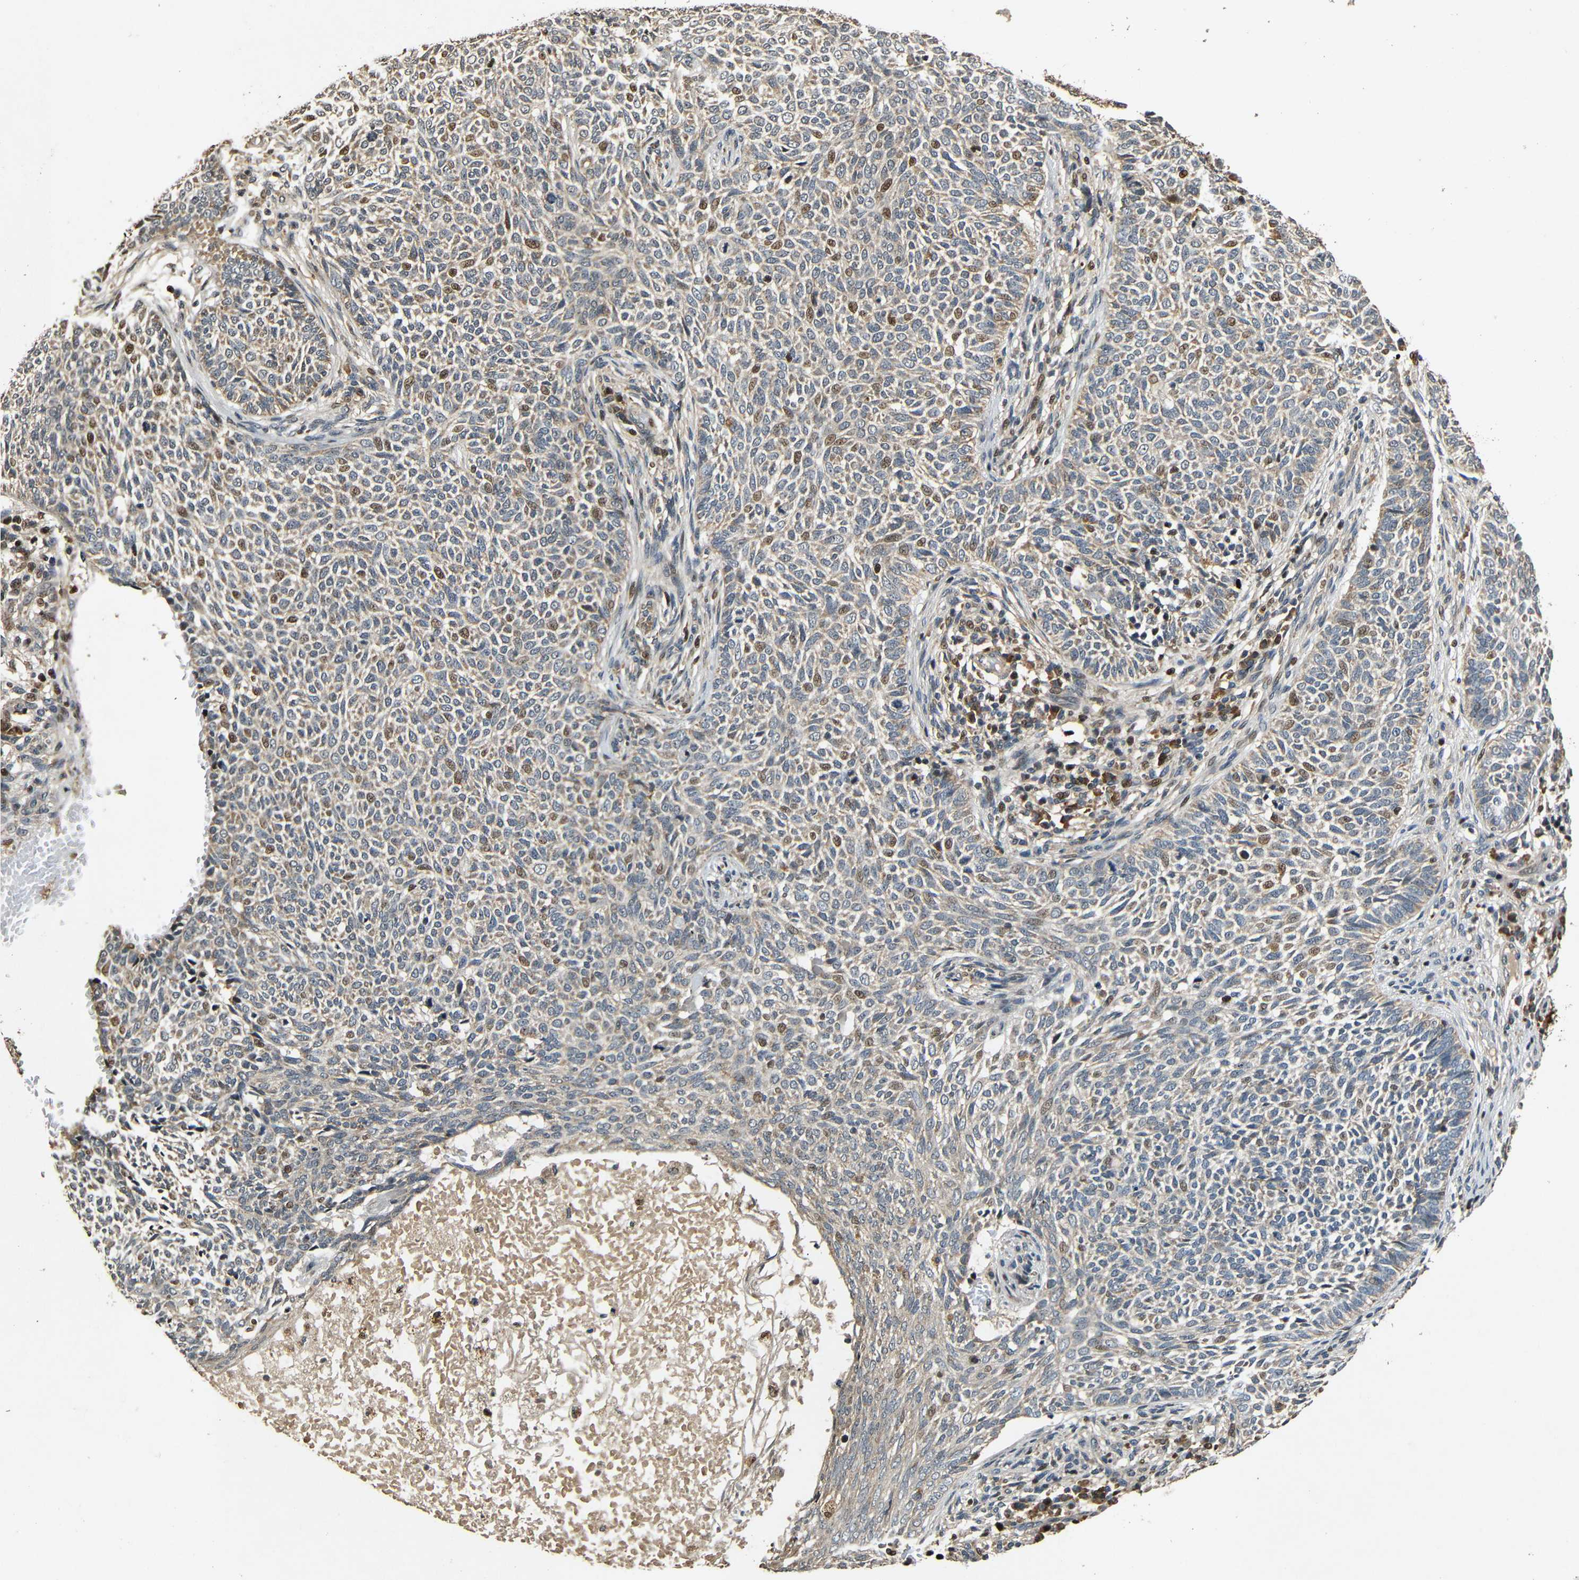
{"staining": {"intensity": "moderate", "quantity": ">75%", "location": "cytoplasmic/membranous,nuclear"}, "tissue": "skin cancer", "cell_type": "Tumor cells", "image_type": "cancer", "snomed": [{"axis": "morphology", "description": "Basal cell carcinoma"}, {"axis": "topography", "description": "Skin"}], "caption": "A high-resolution micrograph shows immunohistochemistry staining of skin cancer, which displays moderate cytoplasmic/membranous and nuclear staining in about >75% of tumor cells. The protein of interest is shown in brown color, while the nuclei are stained blue.", "gene": "KAZALD1", "patient": {"sex": "male", "age": 87}}